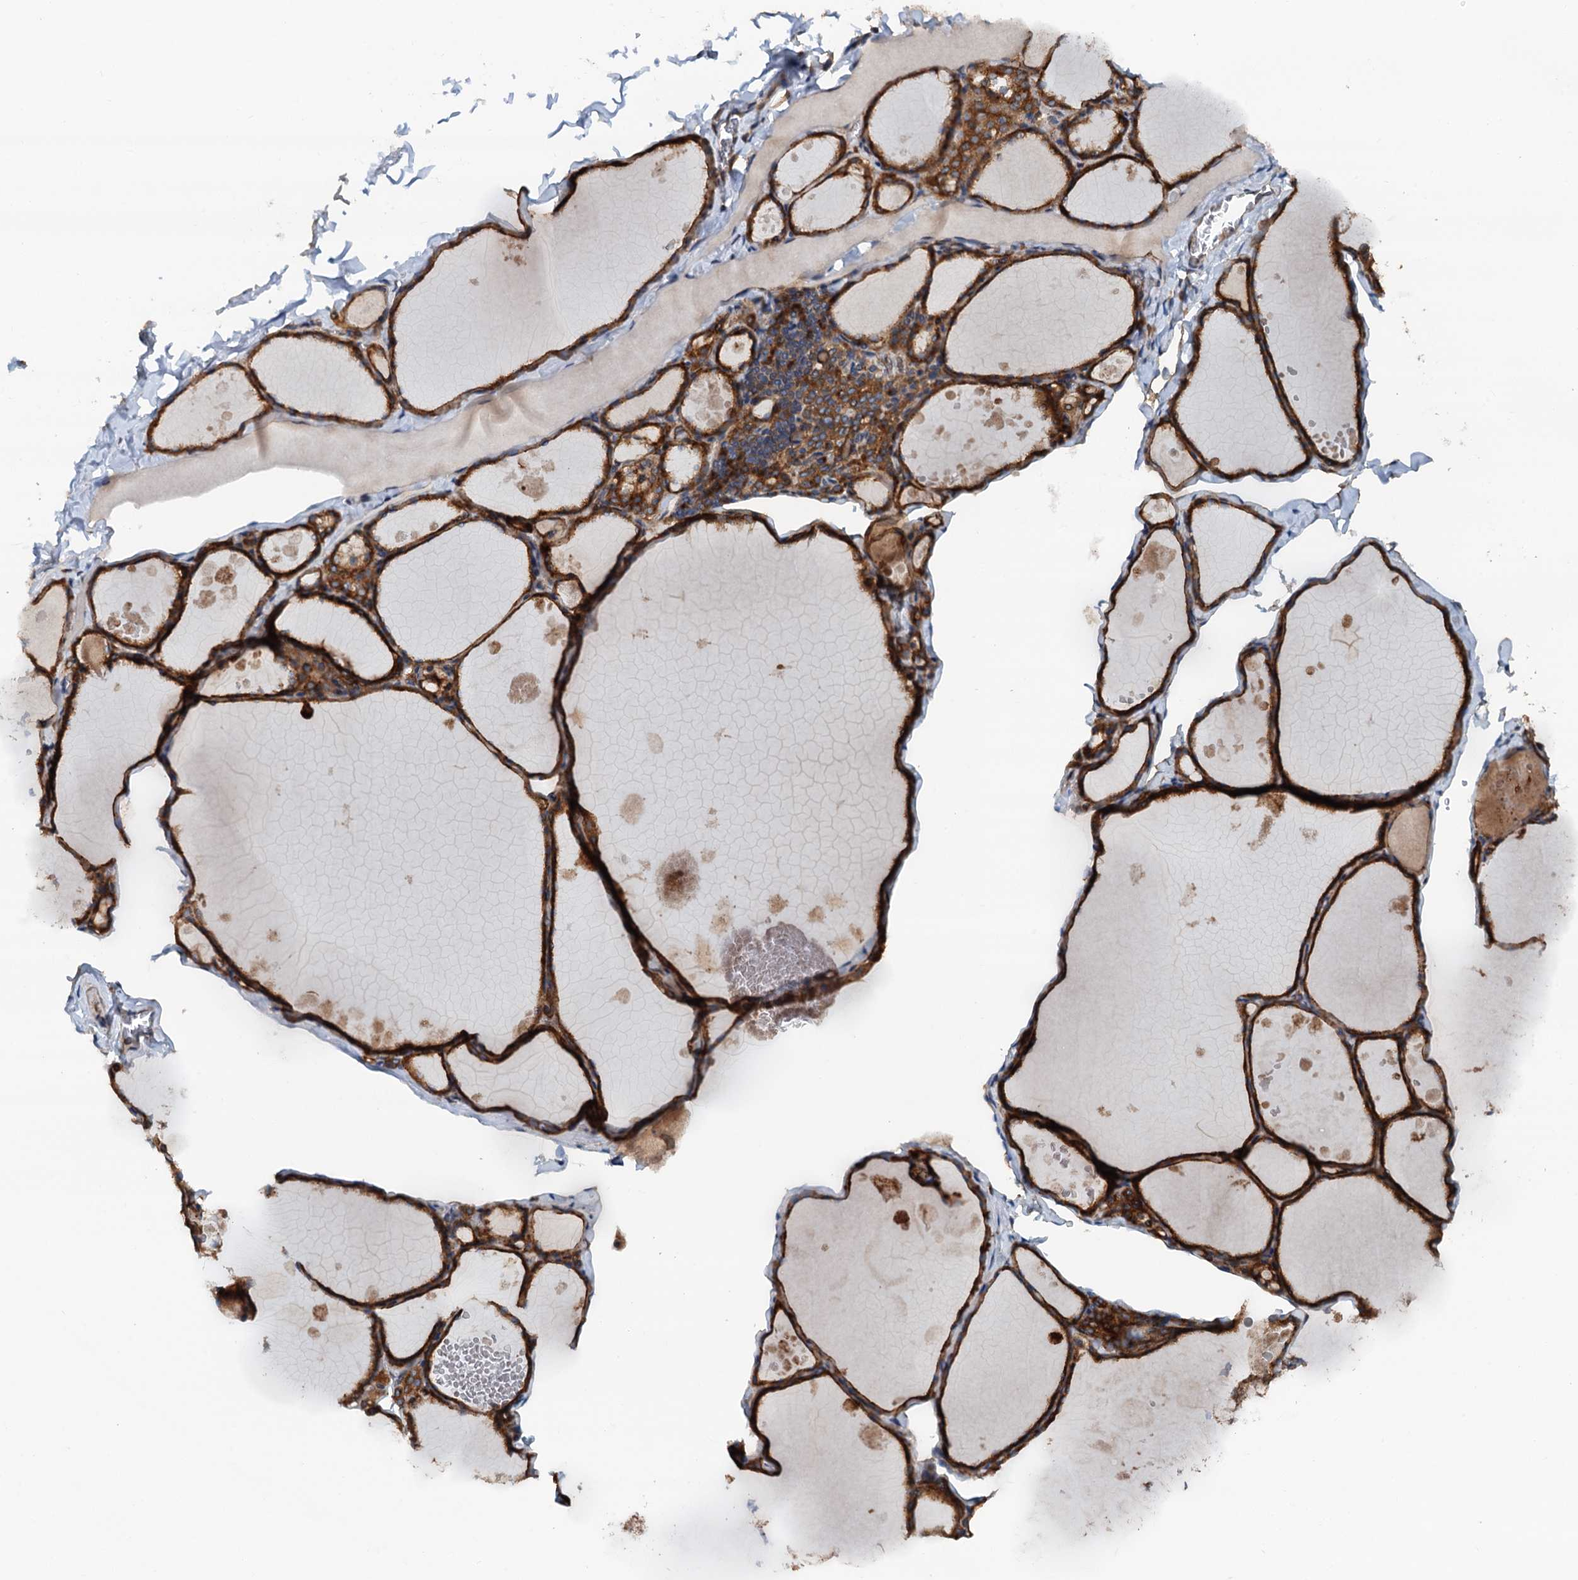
{"staining": {"intensity": "strong", "quantity": ">75%", "location": "cytoplasmic/membranous"}, "tissue": "thyroid gland", "cell_type": "Glandular cells", "image_type": "normal", "snomed": [{"axis": "morphology", "description": "Normal tissue, NOS"}, {"axis": "topography", "description": "Thyroid gland"}], "caption": "The photomicrograph reveals a brown stain indicating the presence of a protein in the cytoplasmic/membranous of glandular cells in thyroid gland.", "gene": "COG3", "patient": {"sex": "male", "age": 56}}